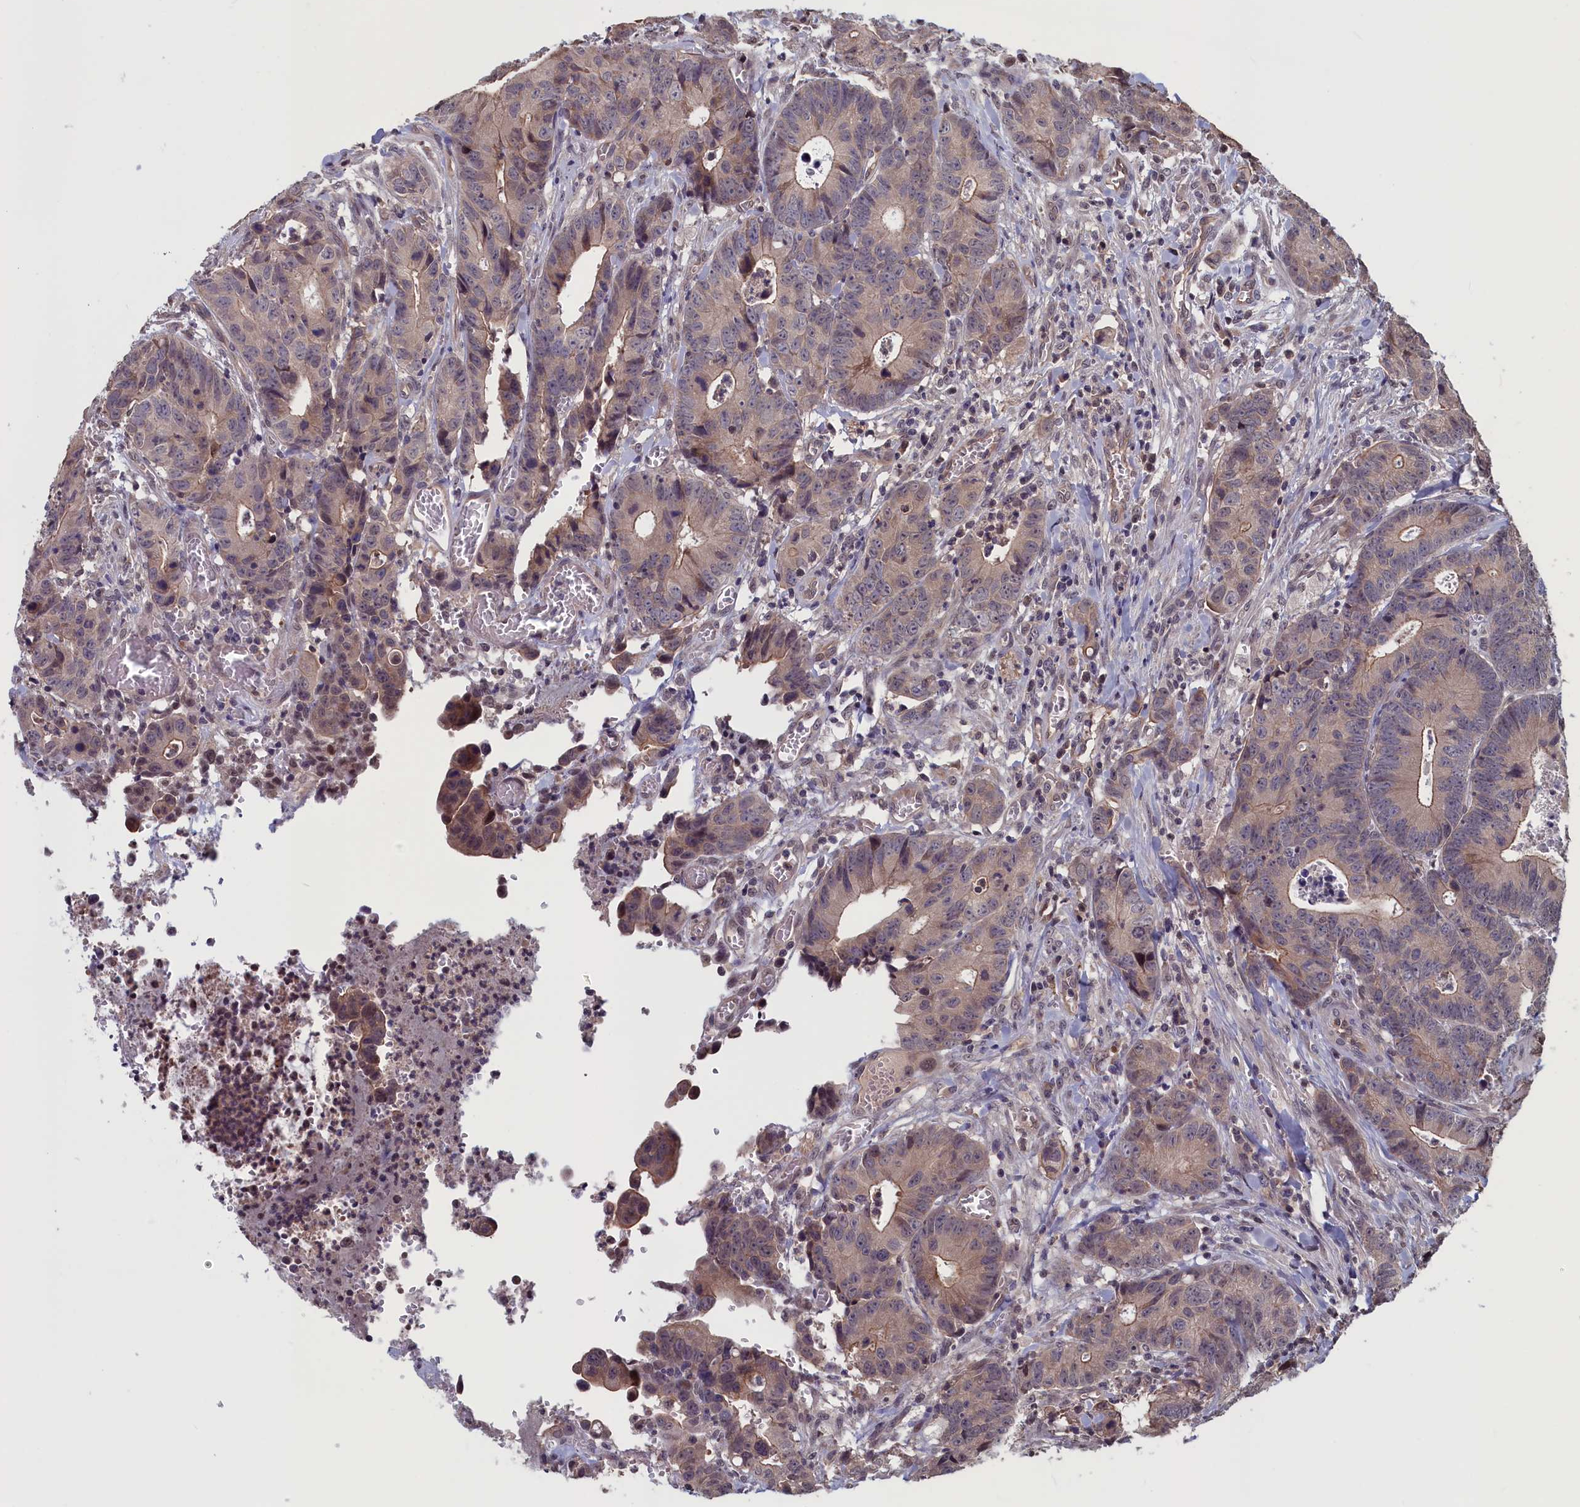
{"staining": {"intensity": "weak", "quantity": "<25%", "location": "cytoplasmic/membranous"}, "tissue": "colorectal cancer", "cell_type": "Tumor cells", "image_type": "cancer", "snomed": [{"axis": "morphology", "description": "Adenocarcinoma, NOS"}, {"axis": "topography", "description": "Colon"}], "caption": "This photomicrograph is of adenocarcinoma (colorectal) stained with IHC to label a protein in brown with the nuclei are counter-stained blue. There is no positivity in tumor cells.", "gene": "PLP2", "patient": {"sex": "female", "age": 57}}